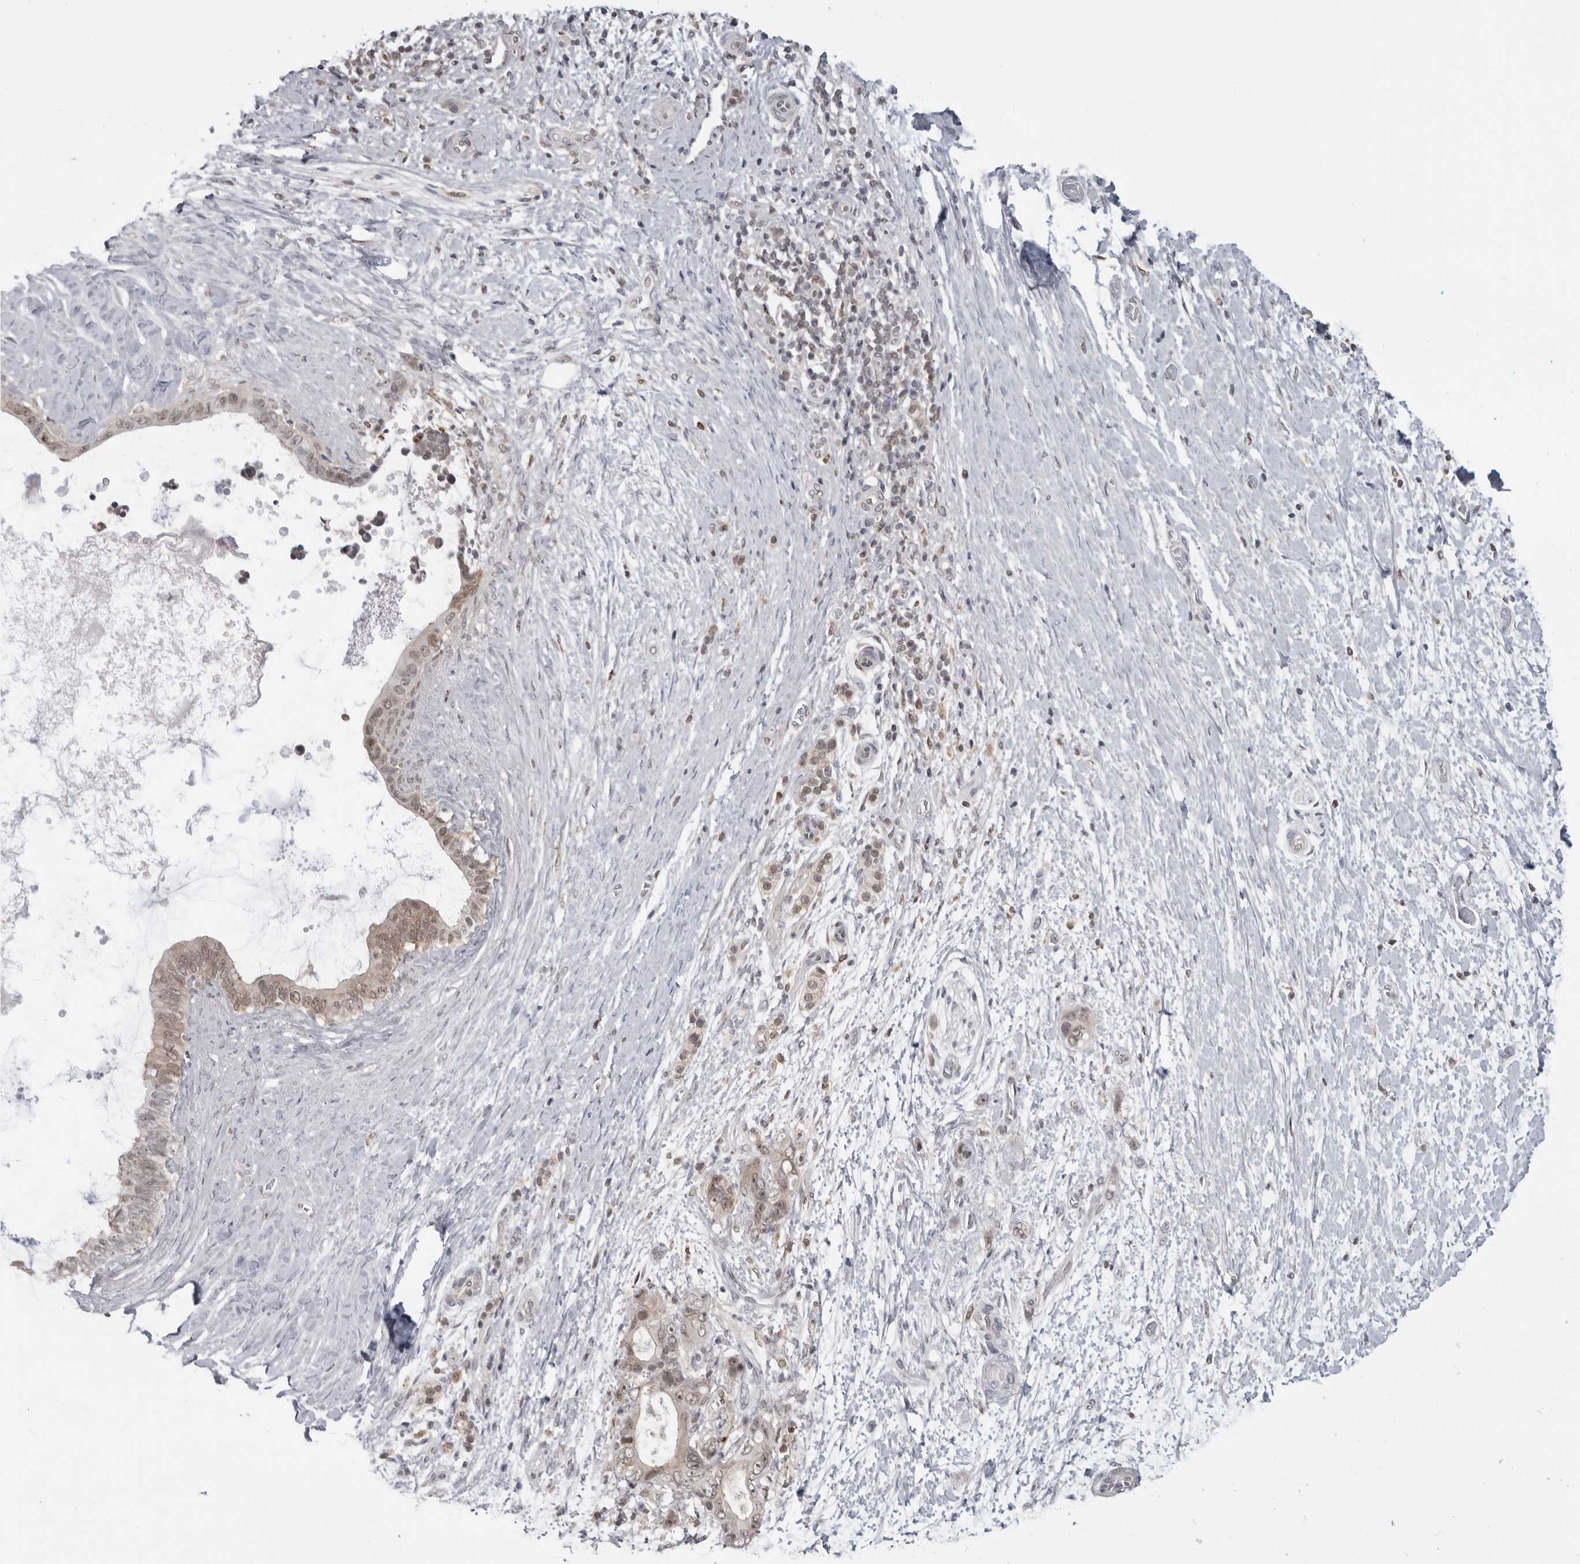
{"staining": {"intensity": "moderate", "quantity": ">75%", "location": "cytoplasmic/membranous,nuclear"}, "tissue": "pancreatic cancer", "cell_type": "Tumor cells", "image_type": "cancer", "snomed": [{"axis": "morphology", "description": "Adenocarcinoma, NOS"}, {"axis": "topography", "description": "Pancreas"}], "caption": "High-magnification brightfield microscopy of adenocarcinoma (pancreatic) stained with DAB (brown) and counterstained with hematoxylin (blue). tumor cells exhibit moderate cytoplasmic/membranous and nuclear positivity is present in approximately>75% of cells.", "gene": "PDCL3", "patient": {"sex": "female", "age": 72}}